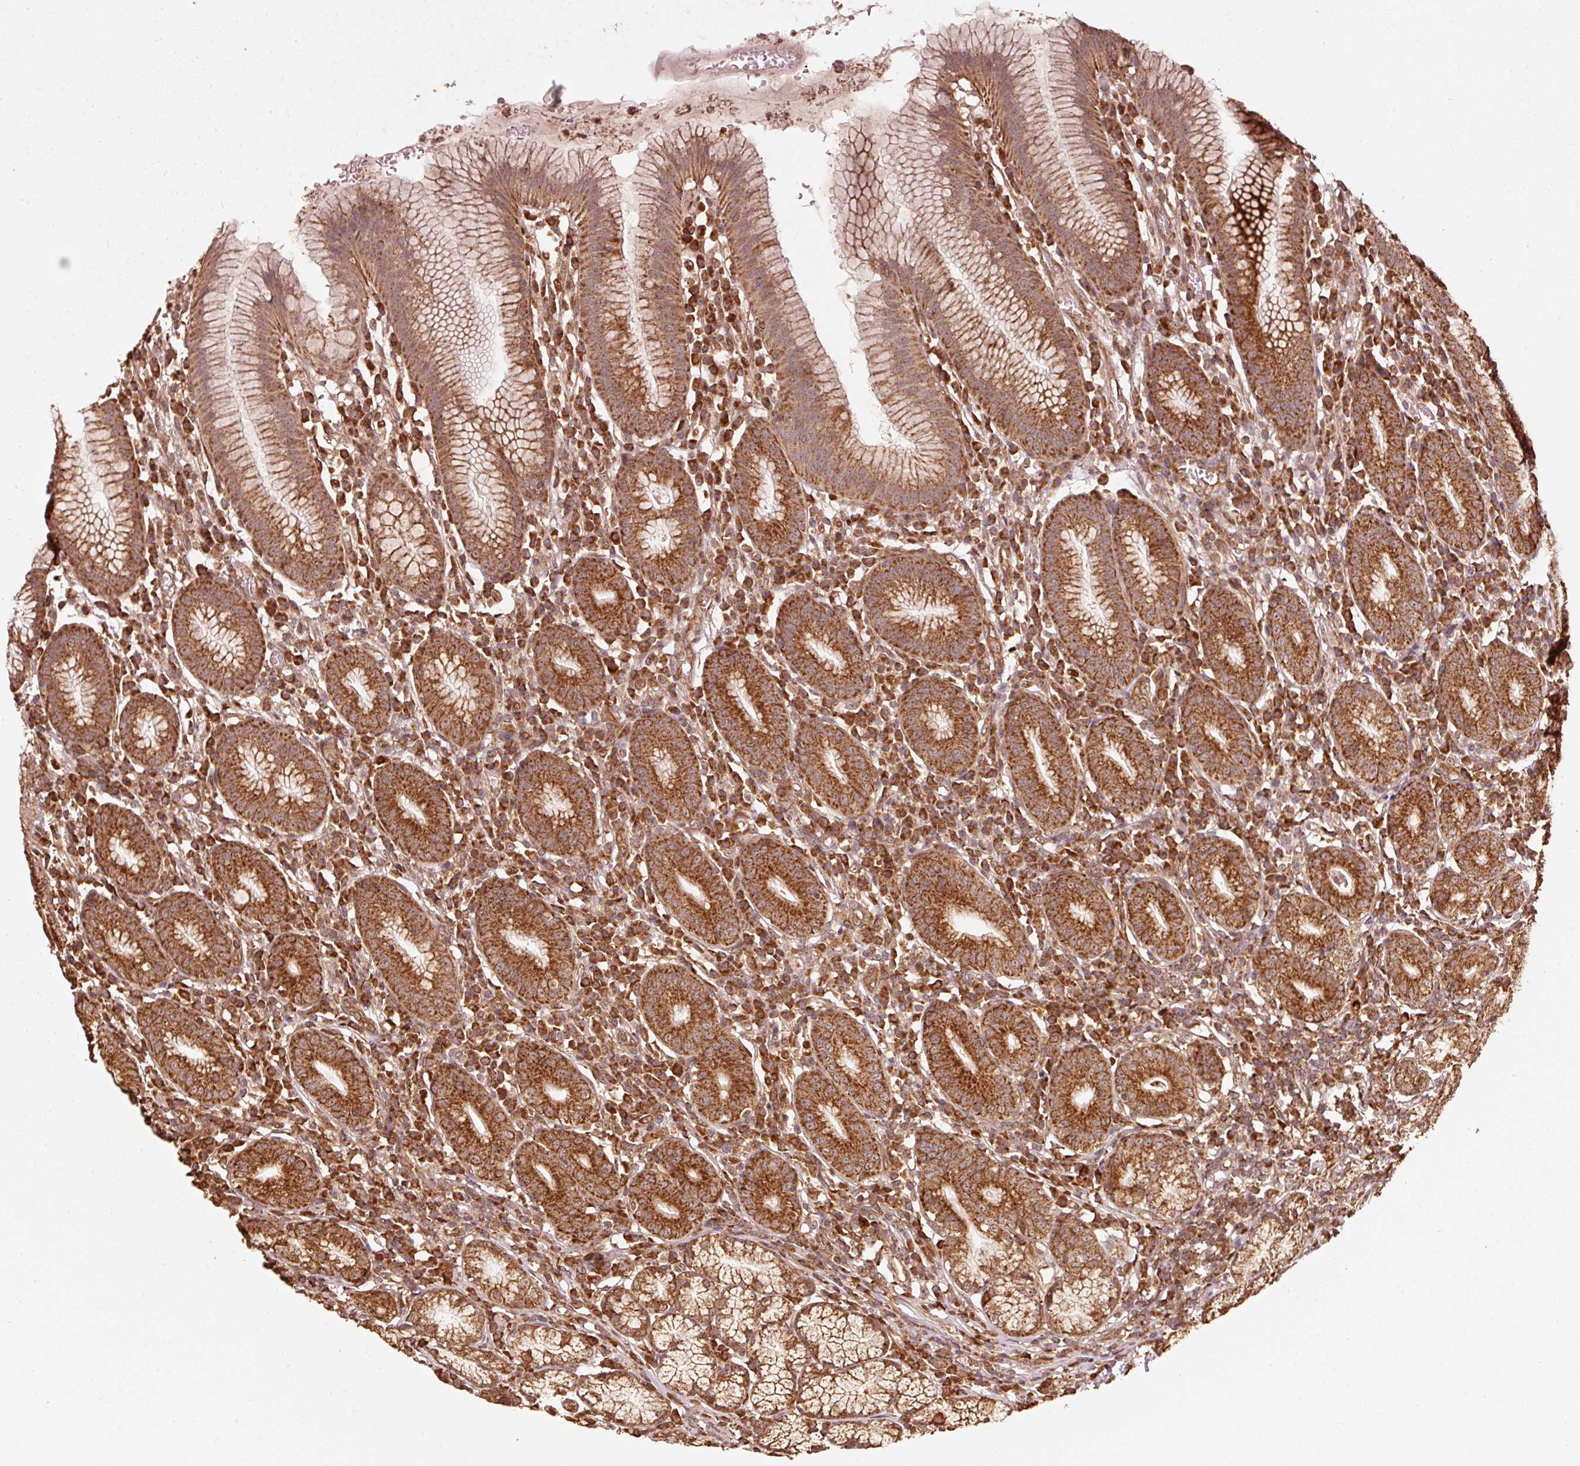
{"staining": {"intensity": "strong", "quantity": ">75%", "location": "cytoplasmic/membranous"}, "tissue": "stomach", "cell_type": "Glandular cells", "image_type": "normal", "snomed": [{"axis": "morphology", "description": "Normal tissue, NOS"}, {"axis": "topography", "description": "Stomach"}], "caption": "Unremarkable stomach displays strong cytoplasmic/membranous expression in about >75% of glandular cells (IHC, brightfield microscopy, high magnification)..", "gene": "MRPL16", "patient": {"sex": "male", "age": 55}}